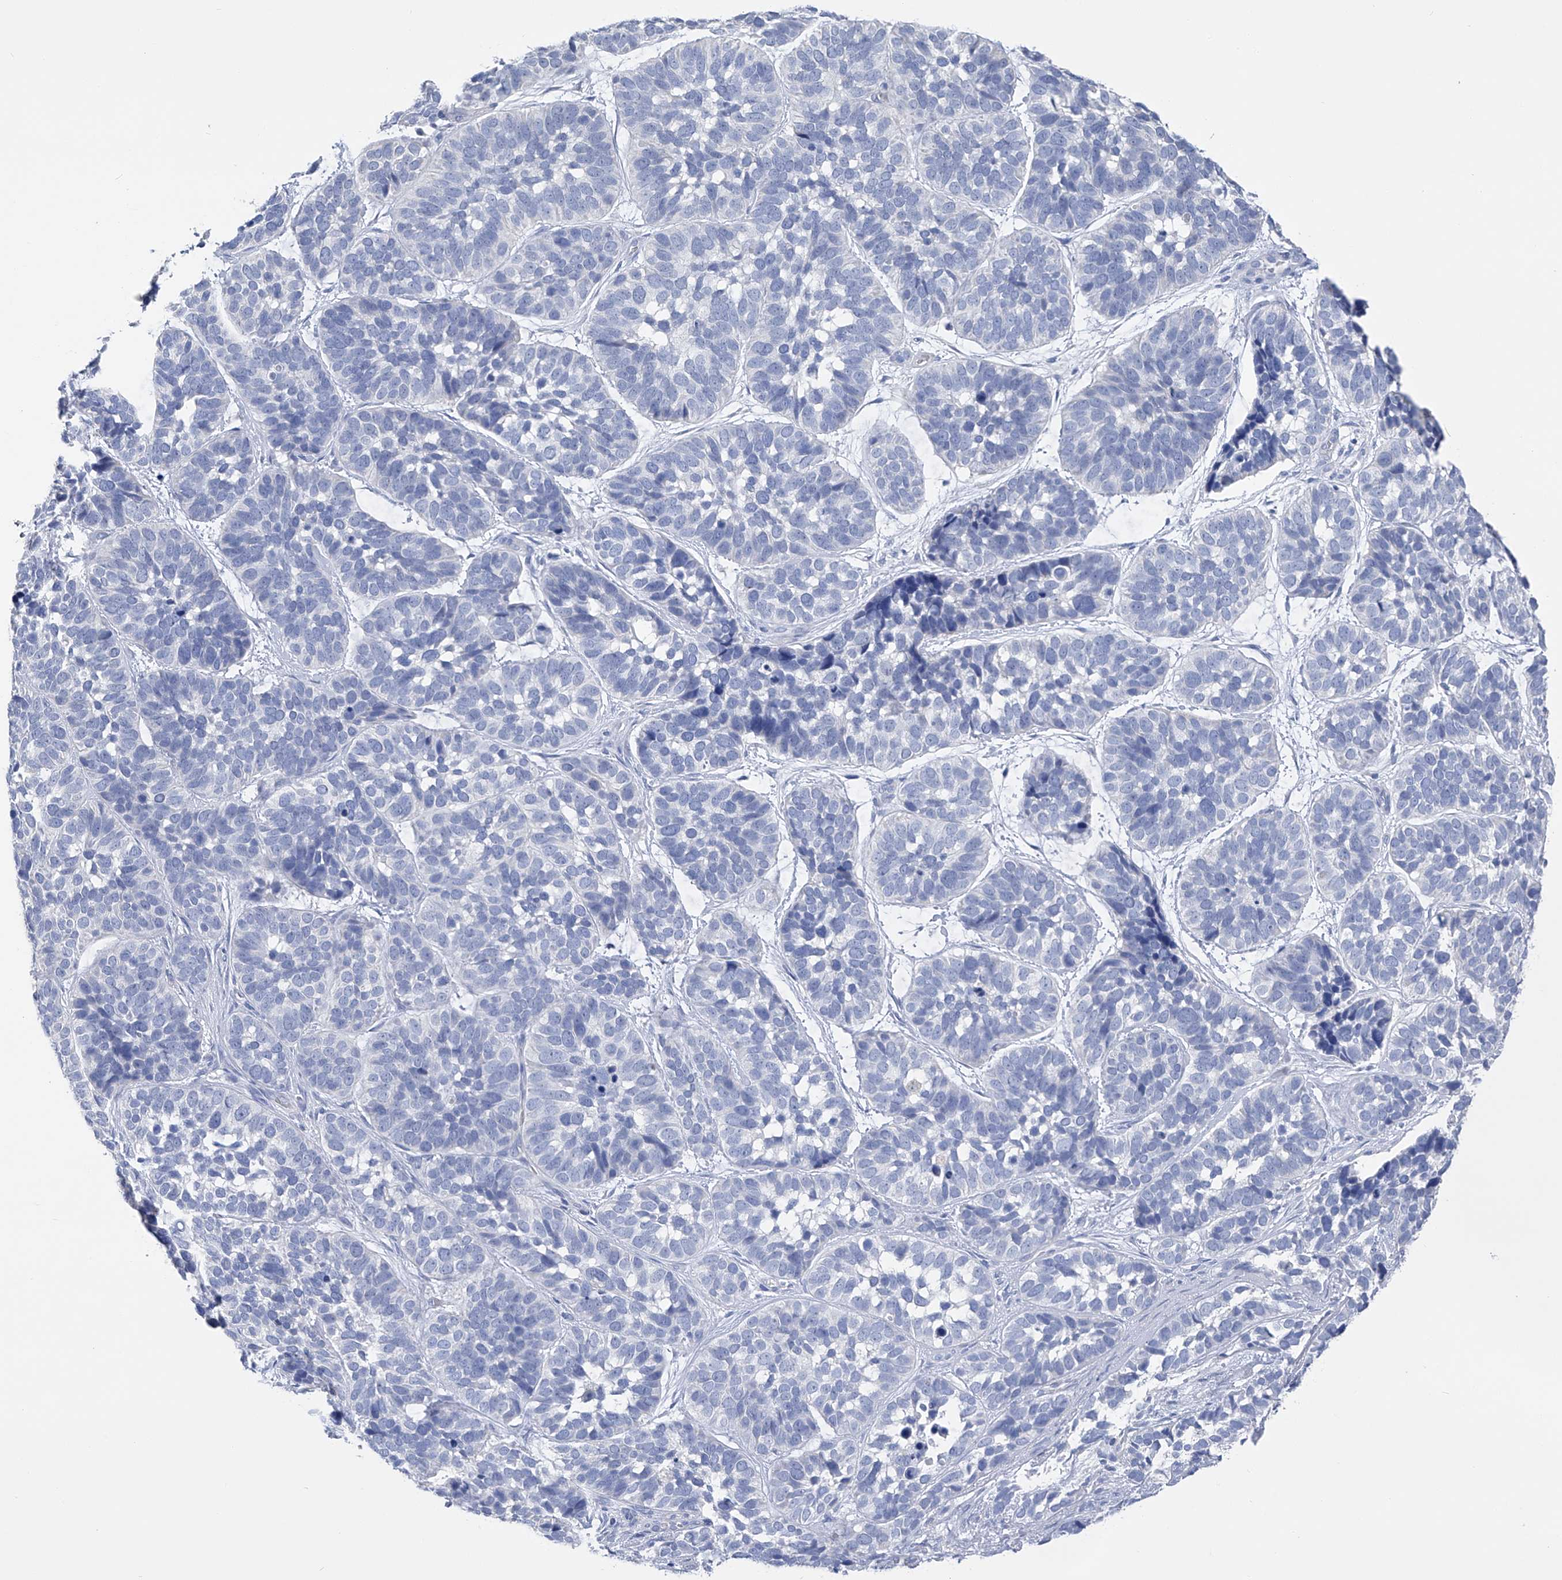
{"staining": {"intensity": "negative", "quantity": "none", "location": "none"}, "tissue": "skin cancer", "cell_type": "Tumor cells", "image_type": "cancer", "snomed": [{"axis": "morphology", "description": "Basal cell carcinoma"}, {"axis": "topography", "description": "Skin"}], "caption": "IHC micrograph of neoplastic tissue: human skin cancer (basal cell carcinoma) stained with DAB demonstrates no significant protein expression in tumor cells. (Immunohistochemistry (ihc), brightfield microscopy, high magnification).", "gene": "ADRA1A", "patient": {"sex": "male", "age": 62}}